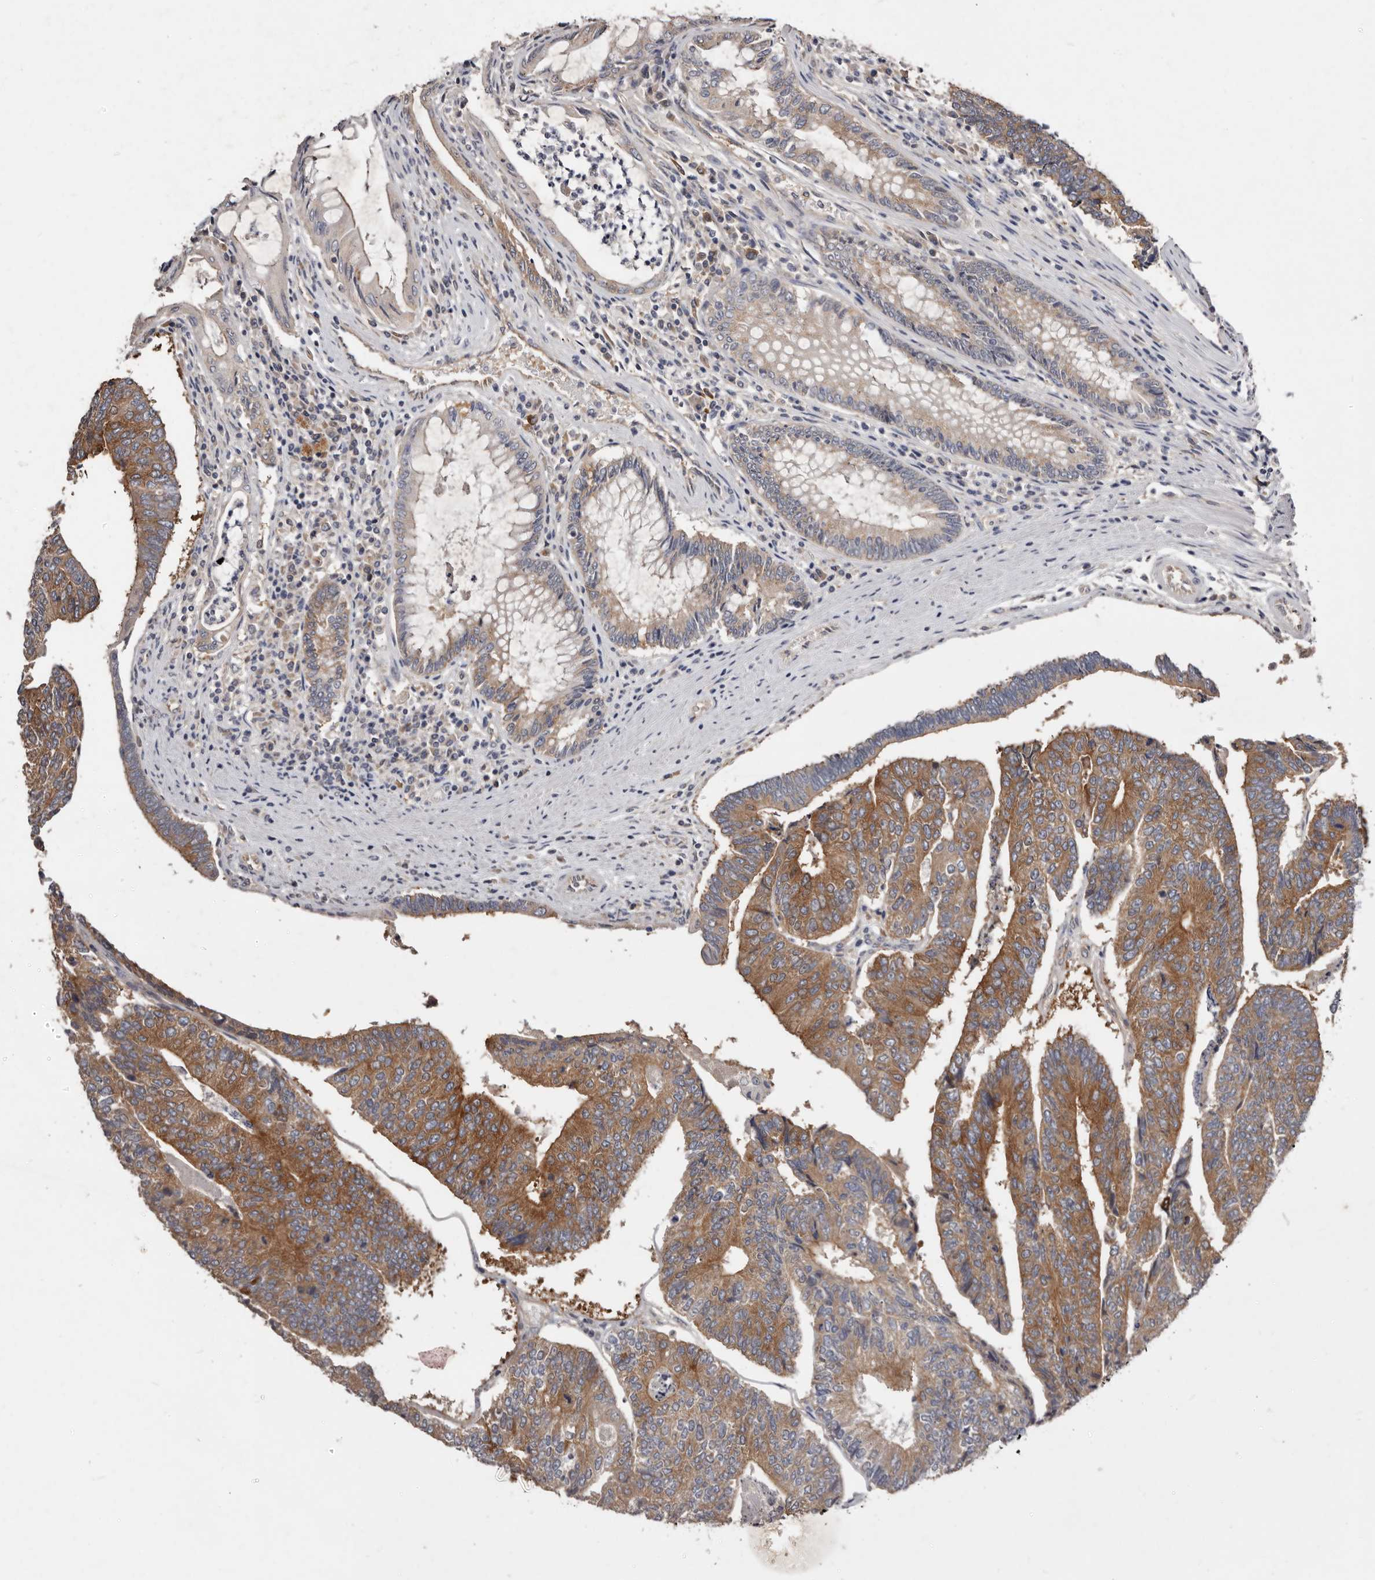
{"staining": {"intensity": "moderate", "quantity": ">75%", "location": "cytoplasmic/membranous"}, "tissue": "colorectal cancer", "cell_type": "Tumor cells", "image_type": "cancer", "snomed": [{"axis": "morphology", "description": "Adenocarcinoma, NOS"}, {"axis": "topography", "description": "Colon"}], "caption": "IHC of human colorectal cancer (adenocarcinoma) reveals medium levels of moderate cytoplasmic/membranous positivity in about >75% of tumor cells.", "gene": "LTV1", "patient": {"sex": "female", "age": 67}}